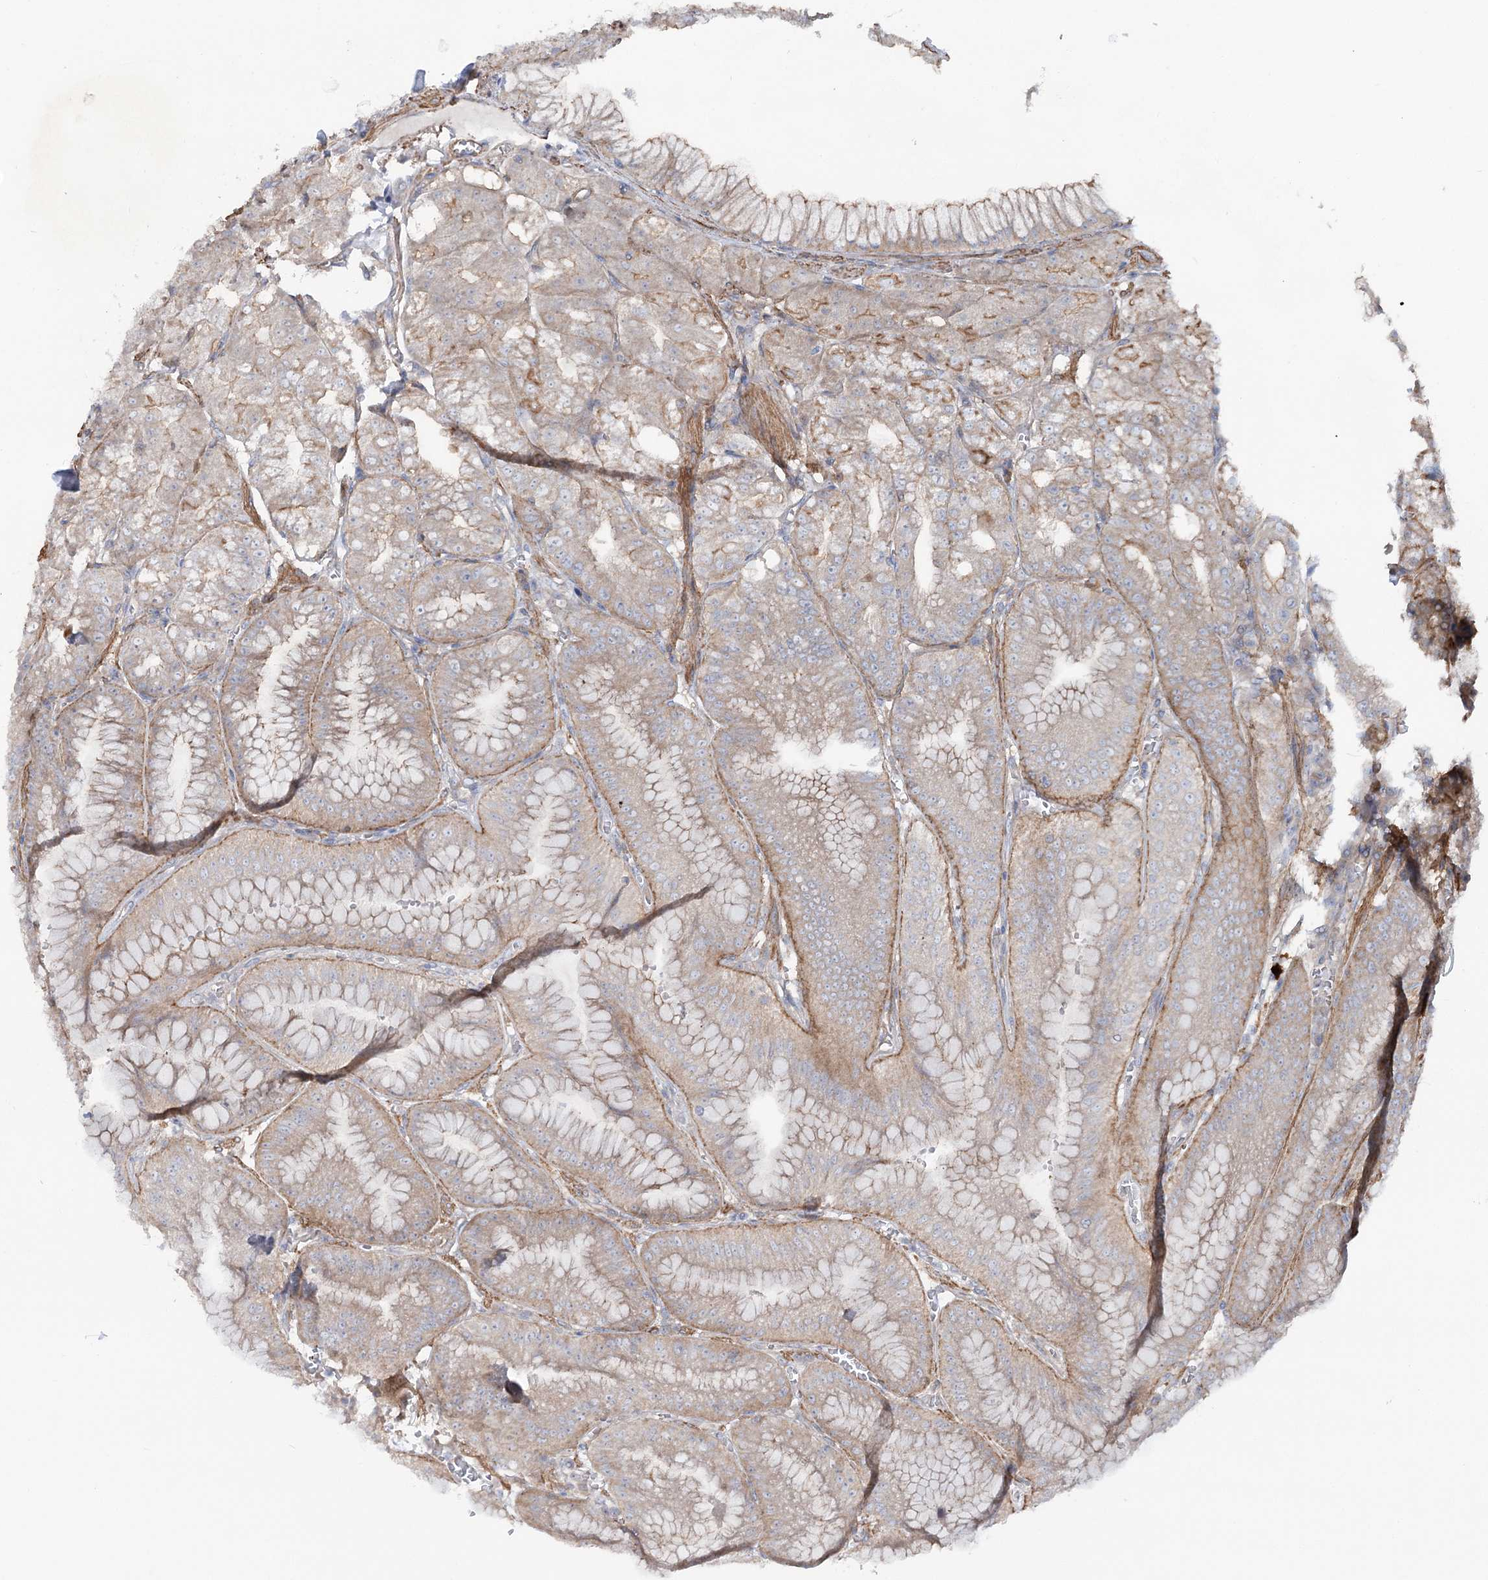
{"staining": {"intensity": "moderate", "quantity": "25%-75%", "location": "cytoplasmic/membranous"}, "tissue": "stomach", "cell_type": "Glandular cells", "image_type": "normal", "snomed": [{"axis": "morphology", "description": "Normal tissue, NOS"}, {"axis": "topography", "description": "Stomach, upper"}, {"axis": "topography", "description": "Stomach, lower"}], "caption": "Immunohistochemical staining of unremarkable human stomach displays medium levels of moderate cytoplasmic/membranous staining in about 25%-75% of glandular cells.", "gene": "LARP1B", "patient": {"sex": "male", "age": 71}}